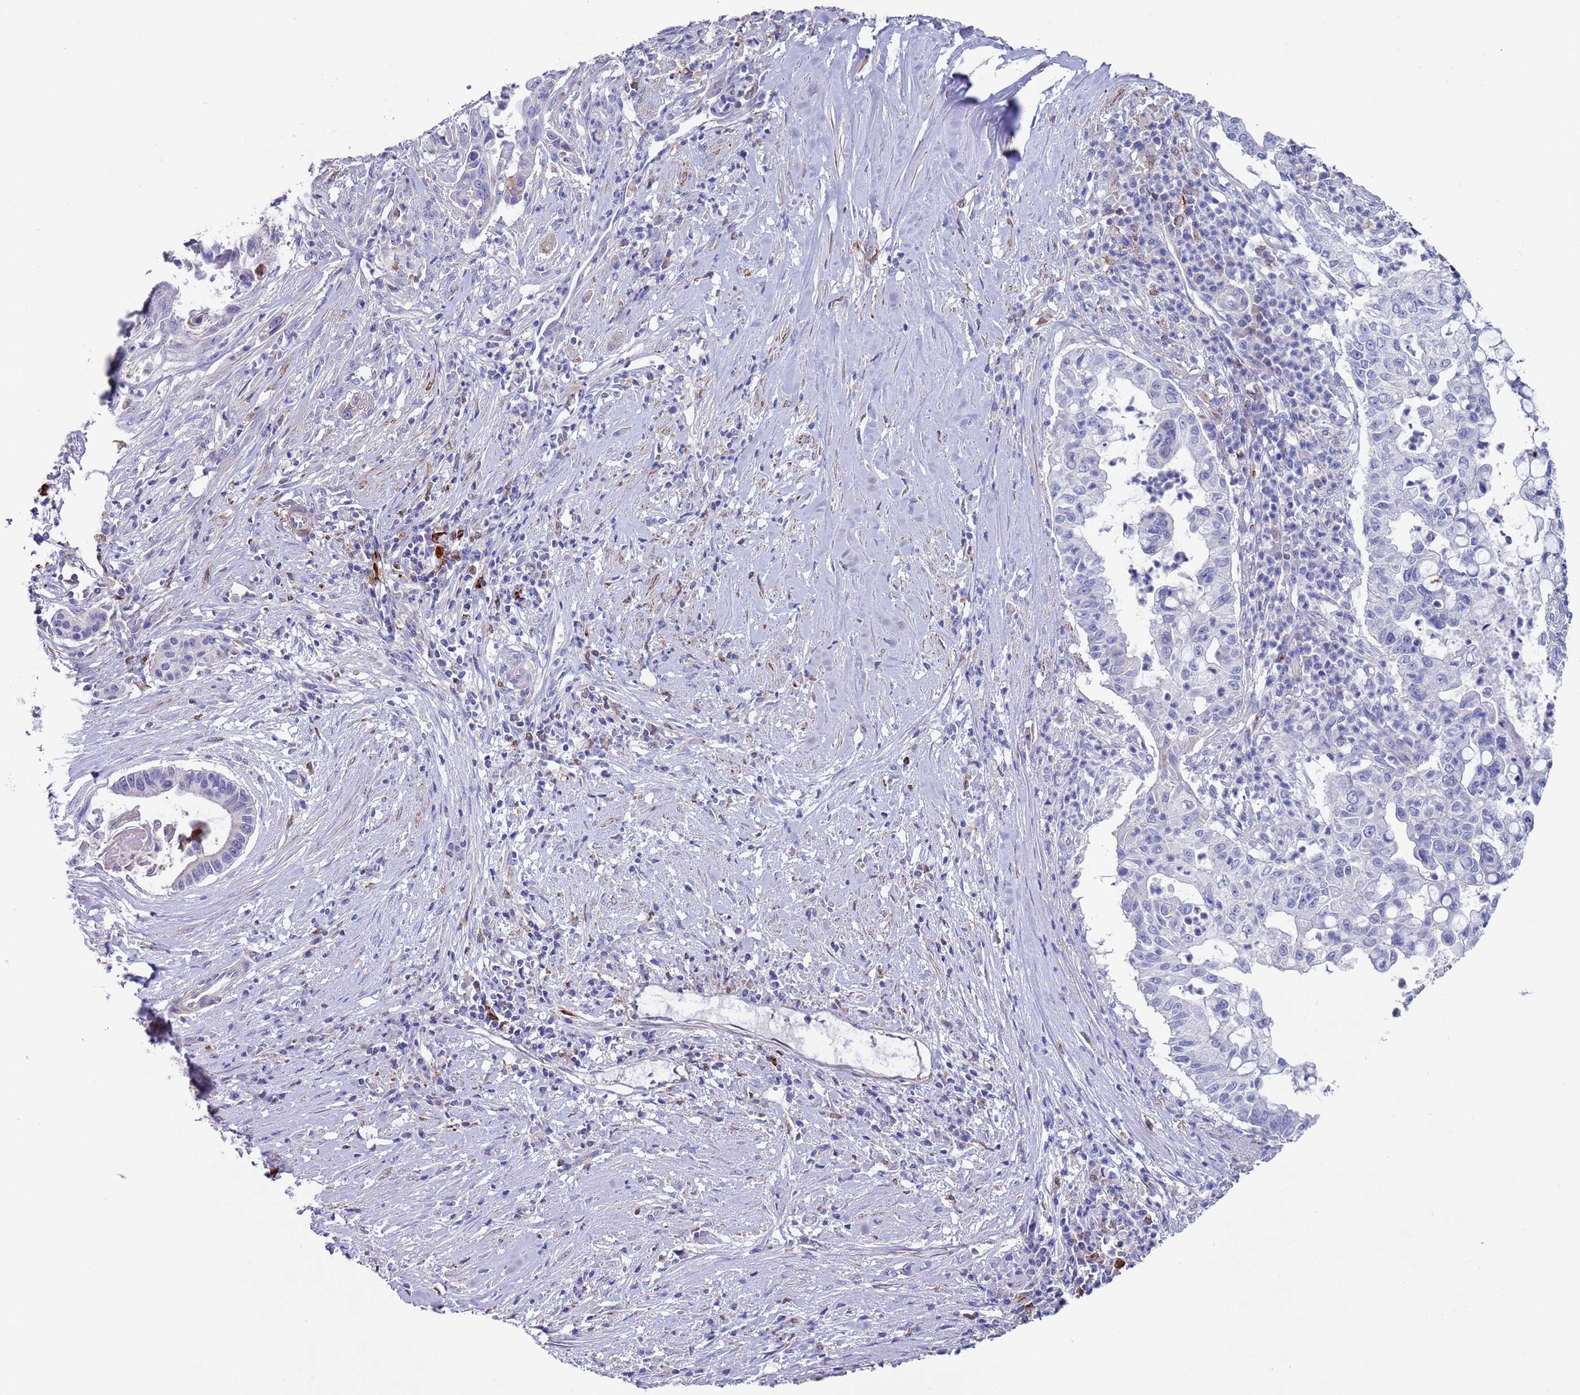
{"staining": {"intensity": "negative", "quantity": "none", "location": "none"}, "tissue": "pancreatic cancer", "cell_type": "Tumor cells", "image_type": "cancer", "snomed": [{"axis": "morphology", "description": "Adenocarcinoma, NOS"}, {"axis": "topography", "description": "Pancreas"}], "caption": "An image of pancreatic adenocarcinoma stained for a protein shows no brown staining in tumor cells. (DAB (3,3'-diaminobenzidine) IHC visualized using brightfield microscopy, high magnification).", "gene": "GREB1L", "patient": {"sex": "male", "age": 73}}